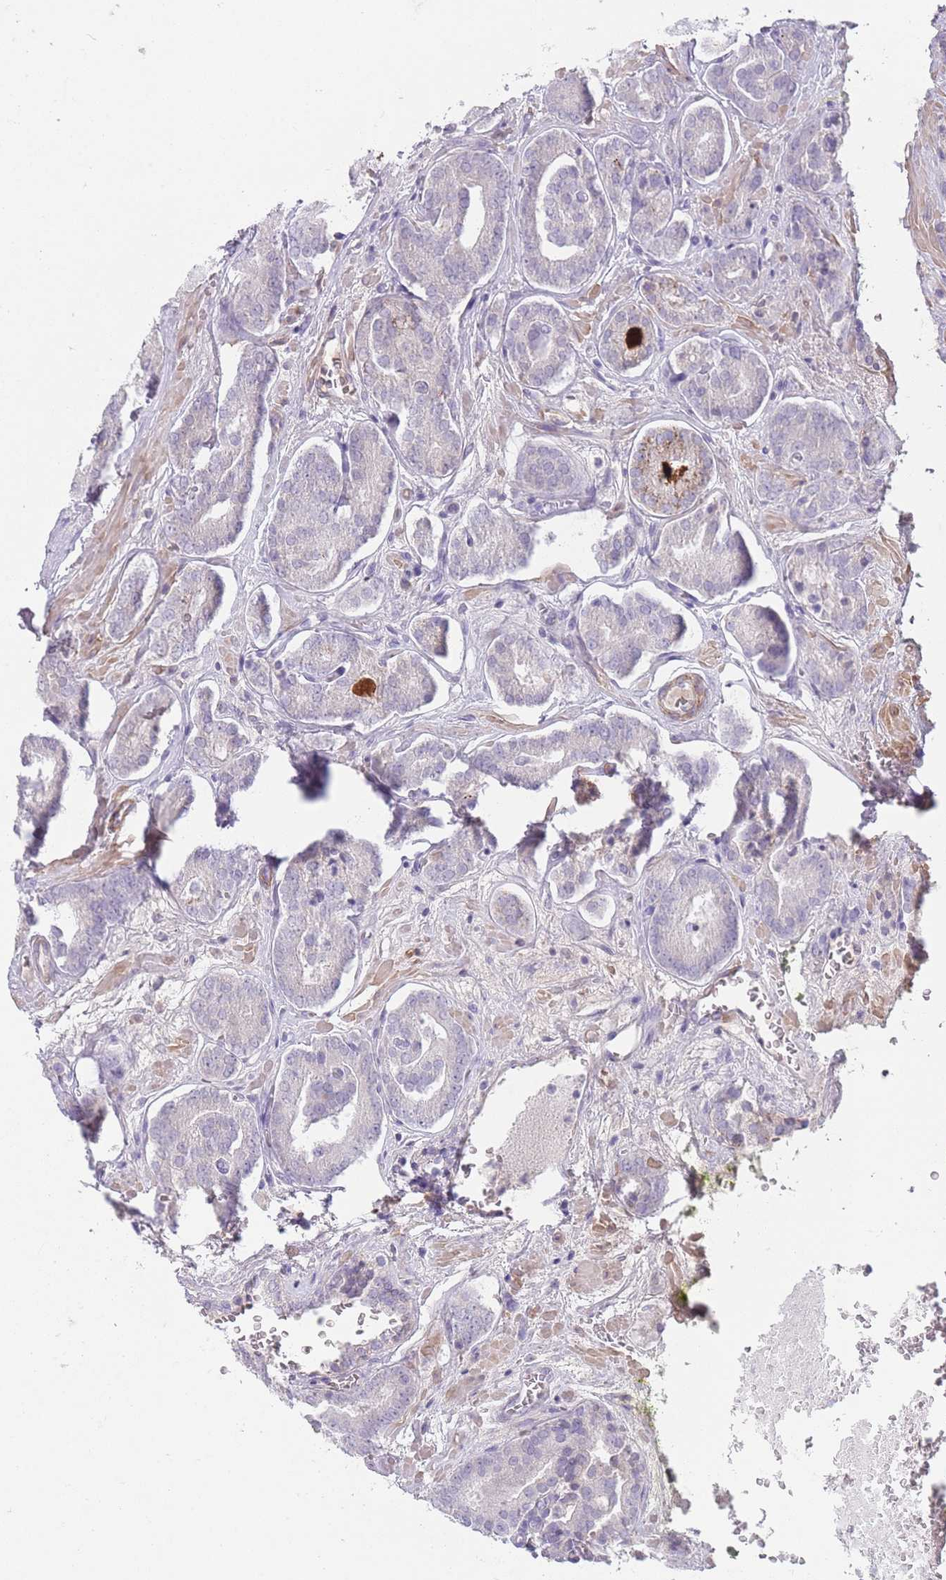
{"staining": {"intensity": "negative", "quantity": "none", "location": "none"}, "tissue": "prostate cancer", "cell_type": "Tumor cells", "image_type": "cancer", "snomed": [{"axis": "morphology", "description": "Adenocarcinoma, High grade"}, {"axis": "topography", "description": "Prostate"}], "caption": "This photomicrograph is of prostate cancer (adenocarcinoma (high-grade)) stained with immunohistochemistry (IHC) to label a protein in brown with the nuclei are counter-stained blue. There is no staining in tumor cells.", "gene": "RHBG", "patient": {"sex": "male", "age": 66}}